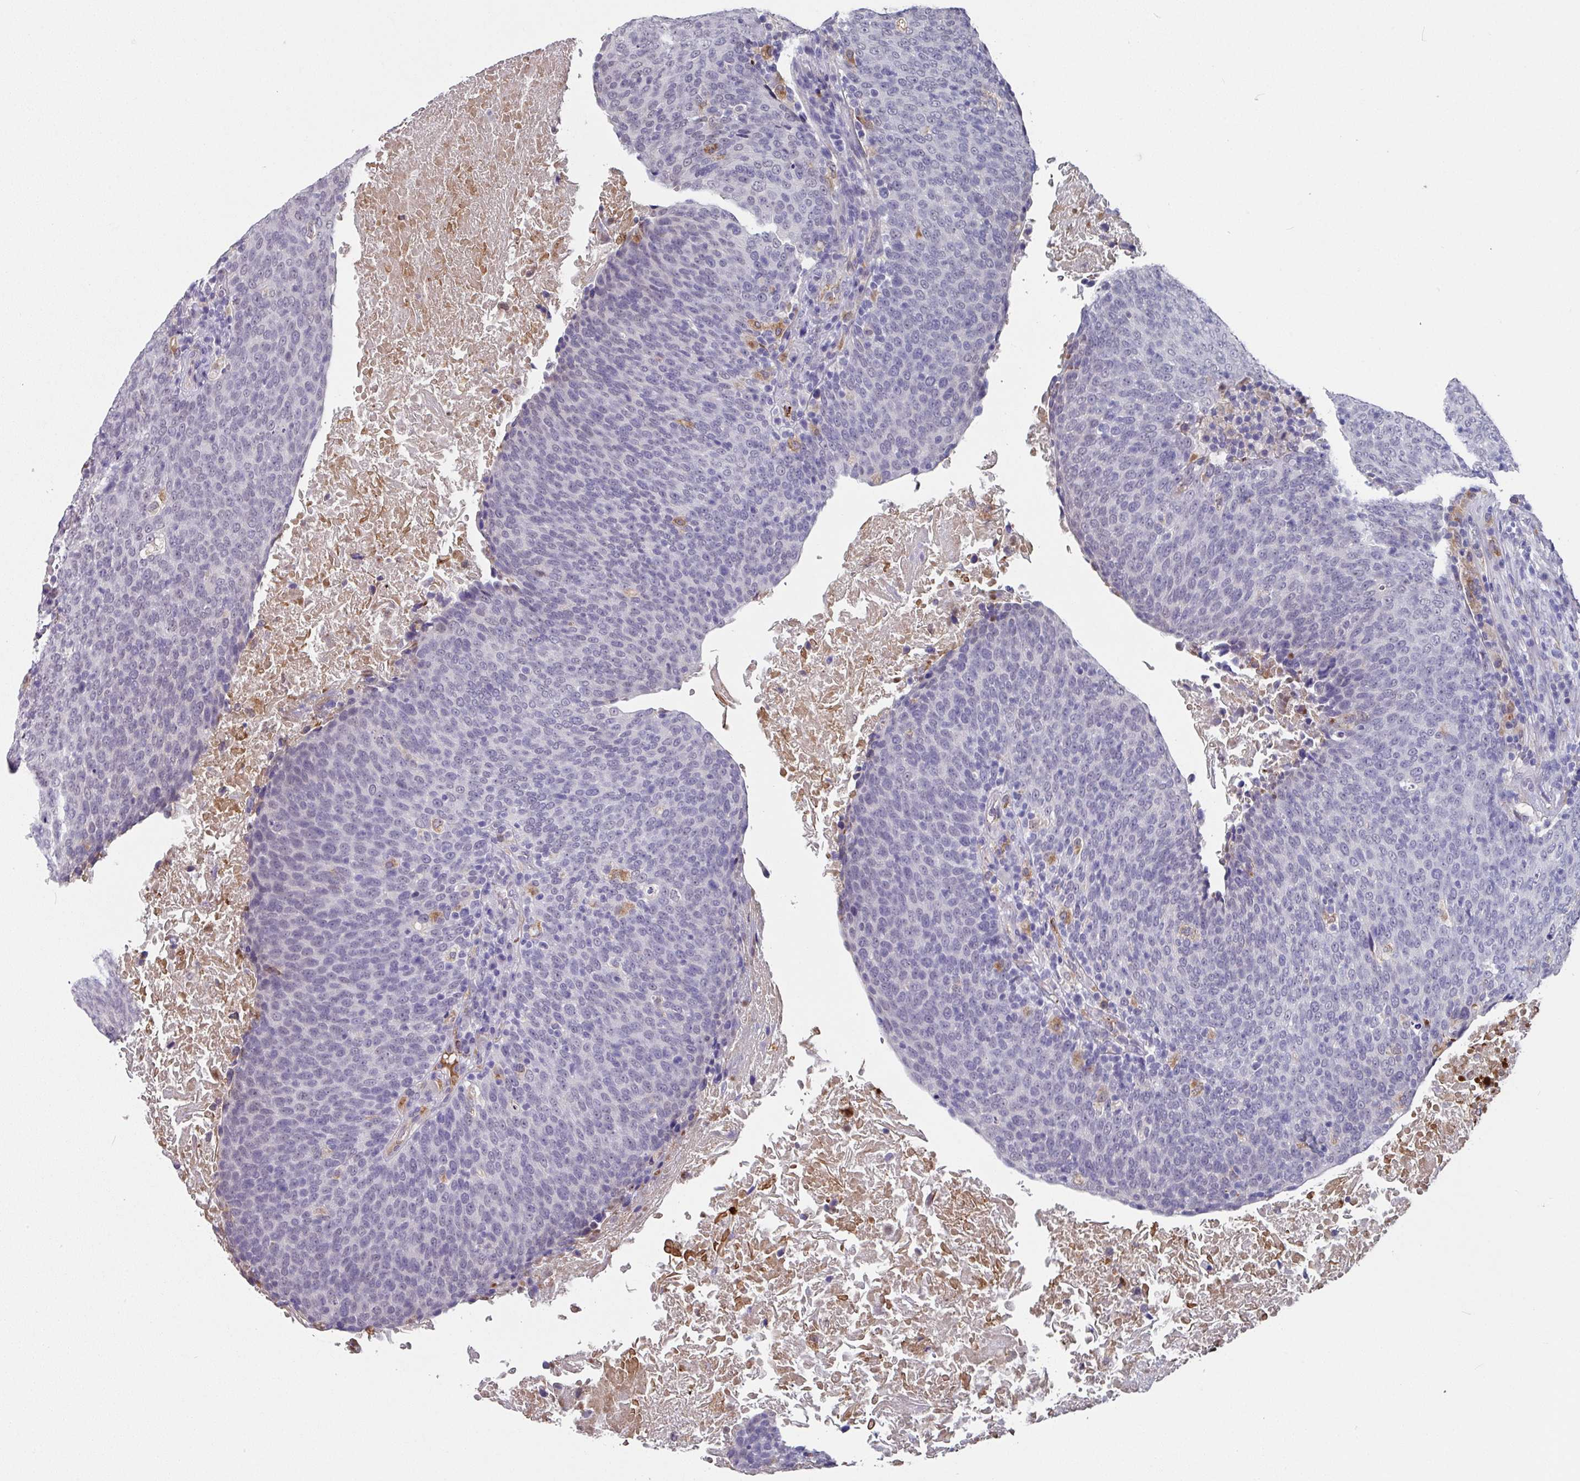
{"staining": {"intensity": "negative", "quantity": "none", "location": "none"}, "tissue": "head and neck cancer", "cell_type": "Tumor cells", "image_type": "cancer", "snomed": [{"axis": "morphology", "description": "Squamous cell carcinoma, NOS"}, {"axis": "morphology", "description": "Squamous cell carcinoma, metastatic, NOS"}, {"axis": "topography", "description": "Lymph node"}, {"axis": "topography", "description": "Head-Neck"}], "caption": "The photomicrograph displays no significant positivity in tumor cells of metastatic squamous cell carcinoma (head and neck).", "gene": "C1QB", "patient": {"sex": "male", "age": 62}}